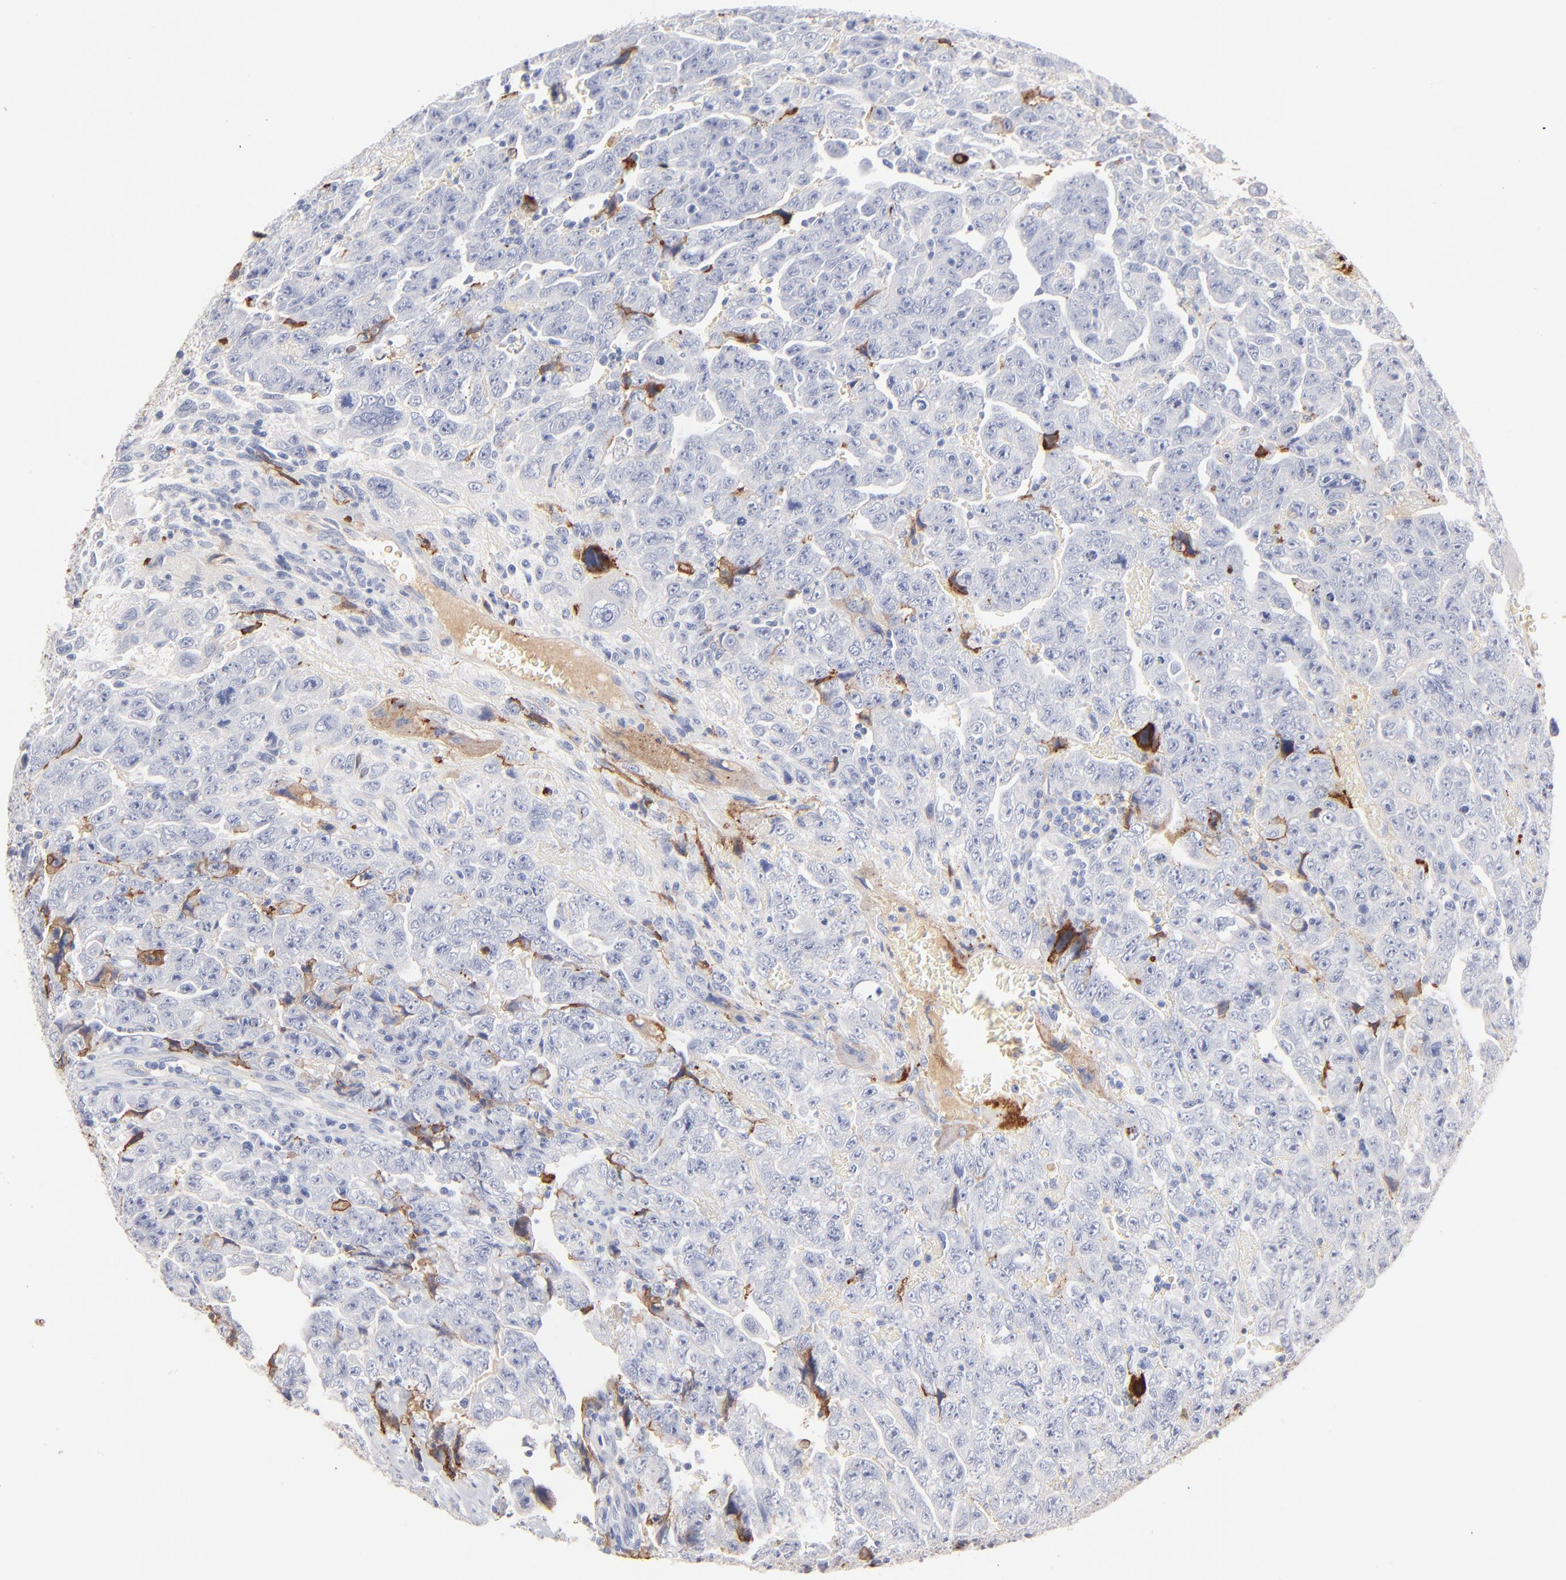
{"staining": {"intensity": "negative", "quantity": "none", "location": "none"}, "tissue": "testis cancer", "cell_type": "Tumor cells", "image_type": "cancer", "snomed": [{"axis": "morphology", "description": "Carcinoma, Embryonal, NOS"}, {"axis": "topography", "description": "Testis"}], "caption": "The immunohistochemistry histopathology image has no significant positivity in tumor cells of testis embryonal carcinoma tissue.", "gene": "APOH", "patient": {"sex": "male", "age": 28}}